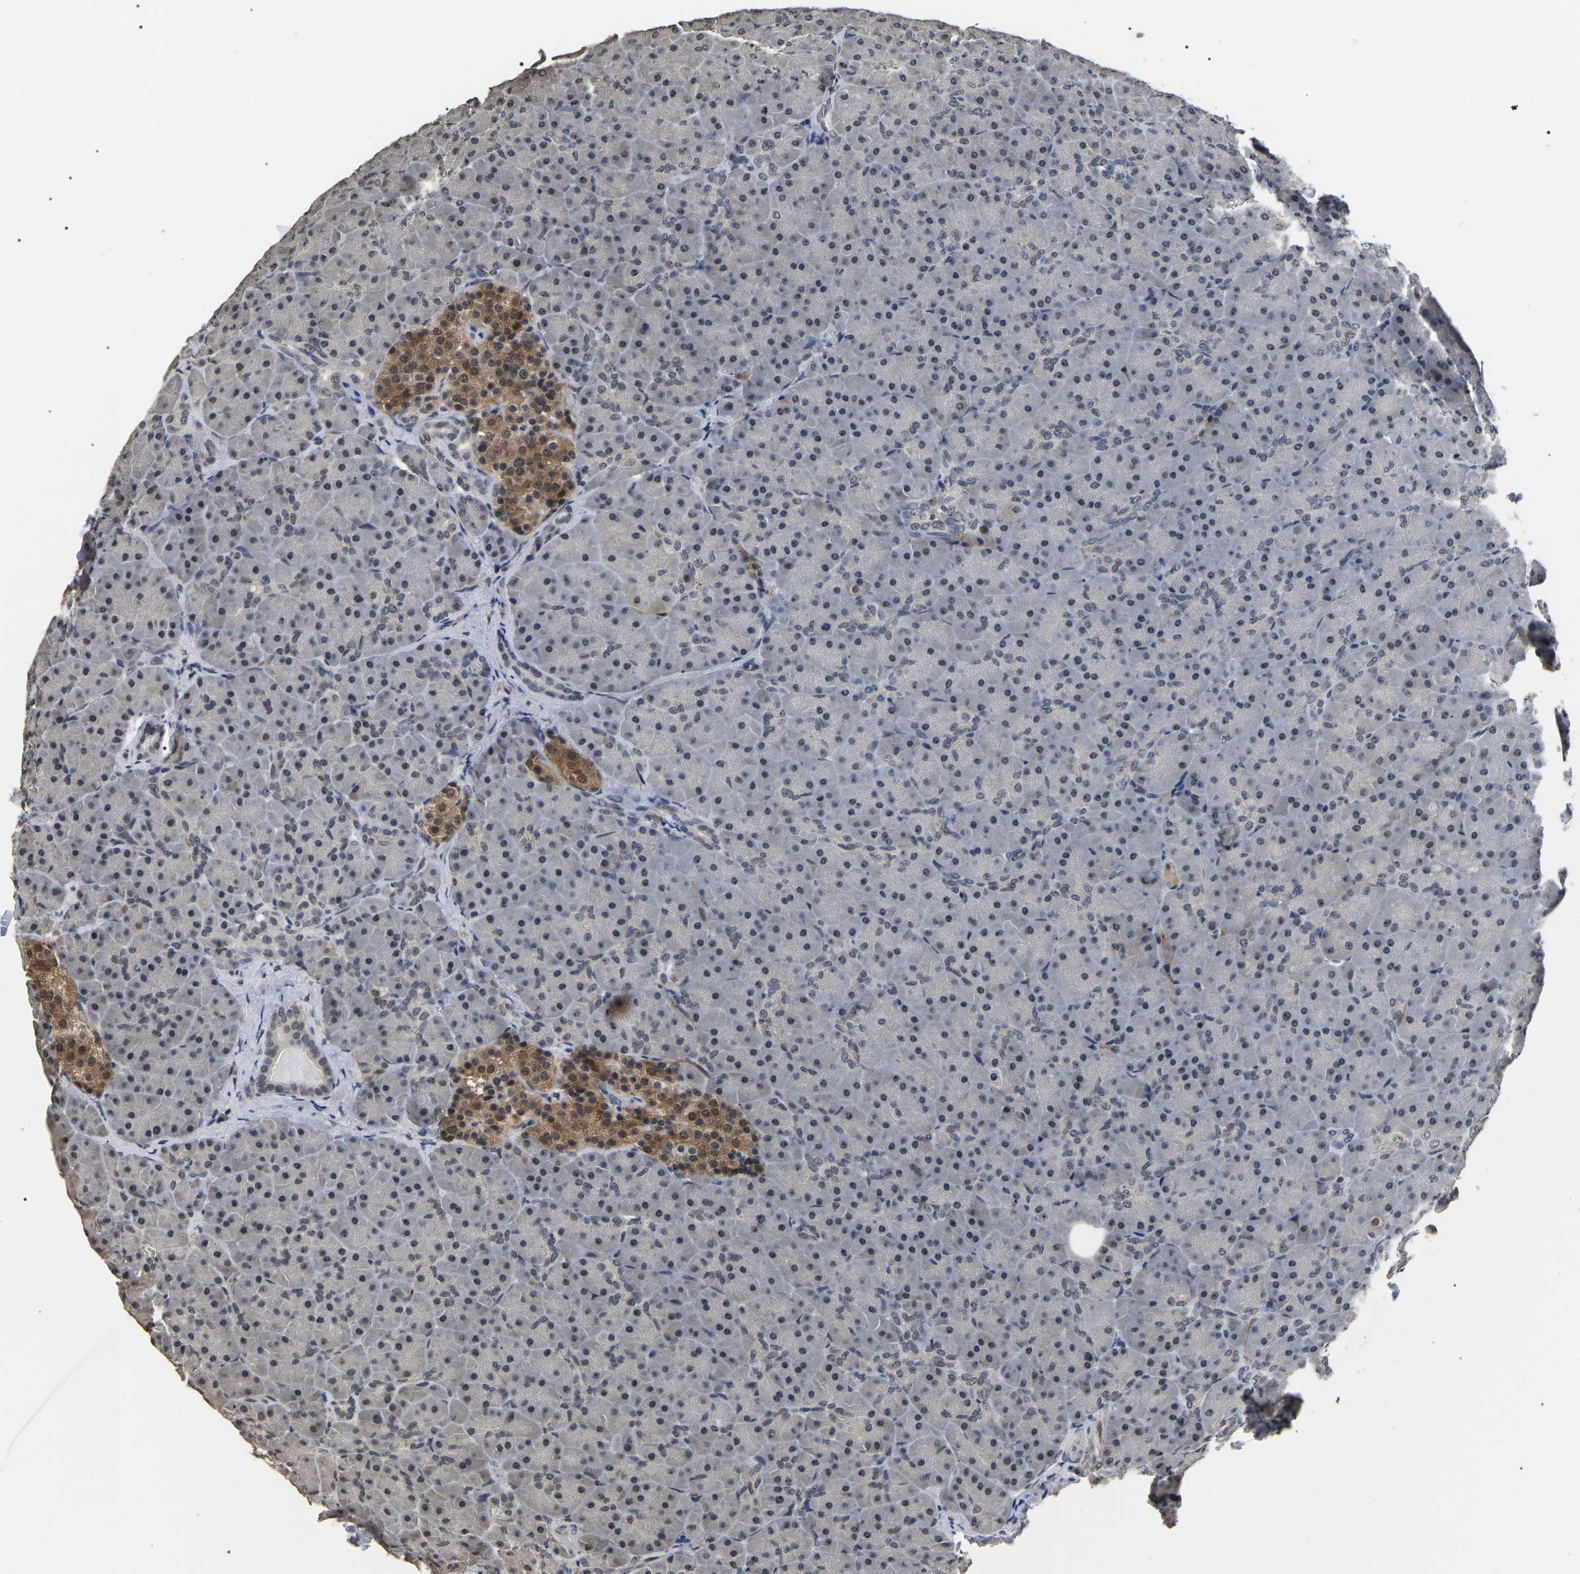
{"staining": {"intensity": "weak", "quantity": "25%-75%", "location": "nuclear"}, "tissue": "pancreas", "cell_type": "Exocrine glandular cells", "image_type": "normal", "snomed": [{"axis": "morphology", "description": "Normal tissue, NOS"}, {"axis": "topography", "description": "Pancreas"}], "caption": "Pancreas stained with DAB immunohistochemistry (IHC) displays low levels of weak nuclear positivity in about 25%-75% of exocrine glandular cells.", "gene": "PPM1E", "patient": {"sex": "male", "age": 66}}